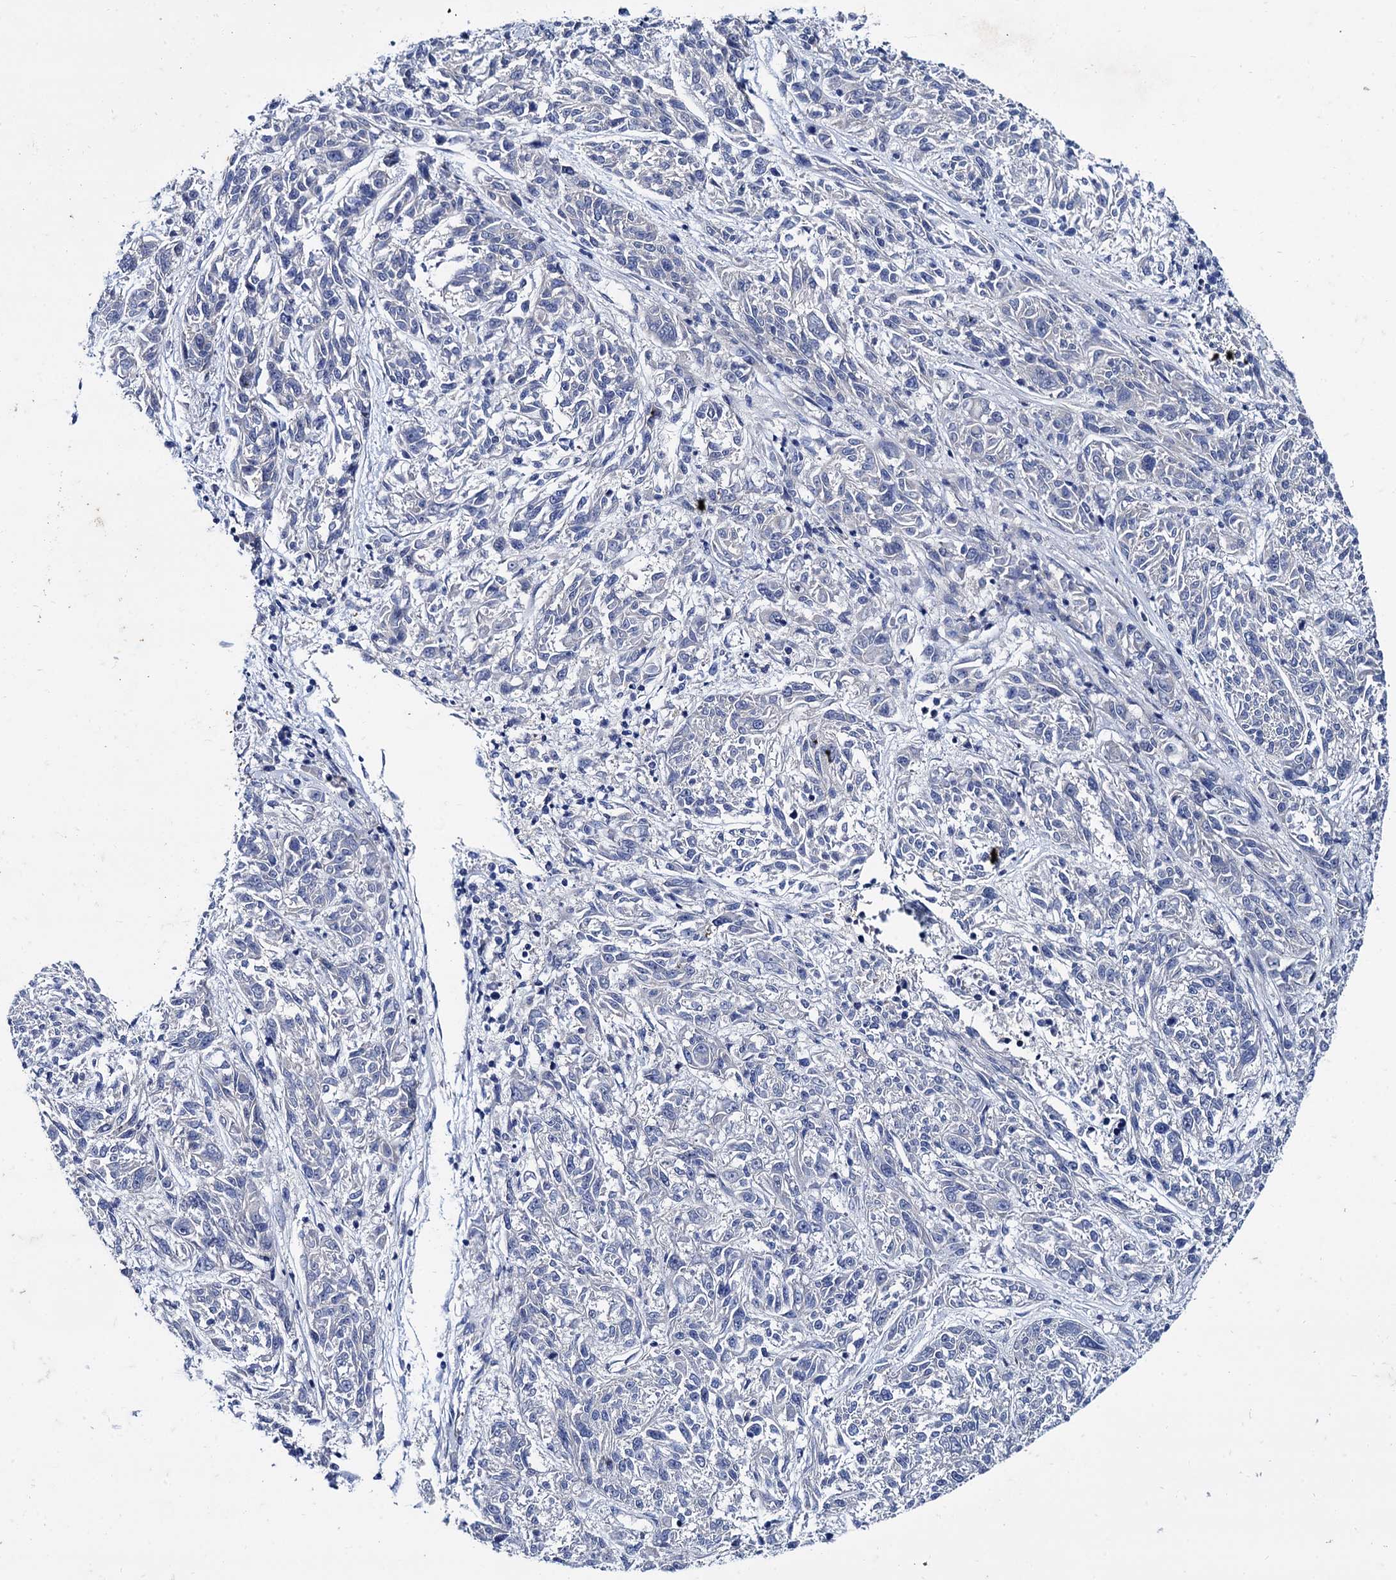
{"staining": {"intensity": "negative", "quantity": "none", "location": "none"}, "tissue": "melanoma", "cell_type": "Tumor cells", "image_type": "cancer", "snomed": [{"axis": "morphology", "description": "Malignant melanoma, NOS"}, {"axis": "topography", "description": "Skin"}], "caption": "There is no significant expression in tumor cells of malignant melanoma. Brightfield microscopy of immunohistochemistry stained with DAB (brown) and hematoxylin (blue), captured at high magnification.", "gene": "TMEM72", "patient": {"sex": "male", "age": 53}}